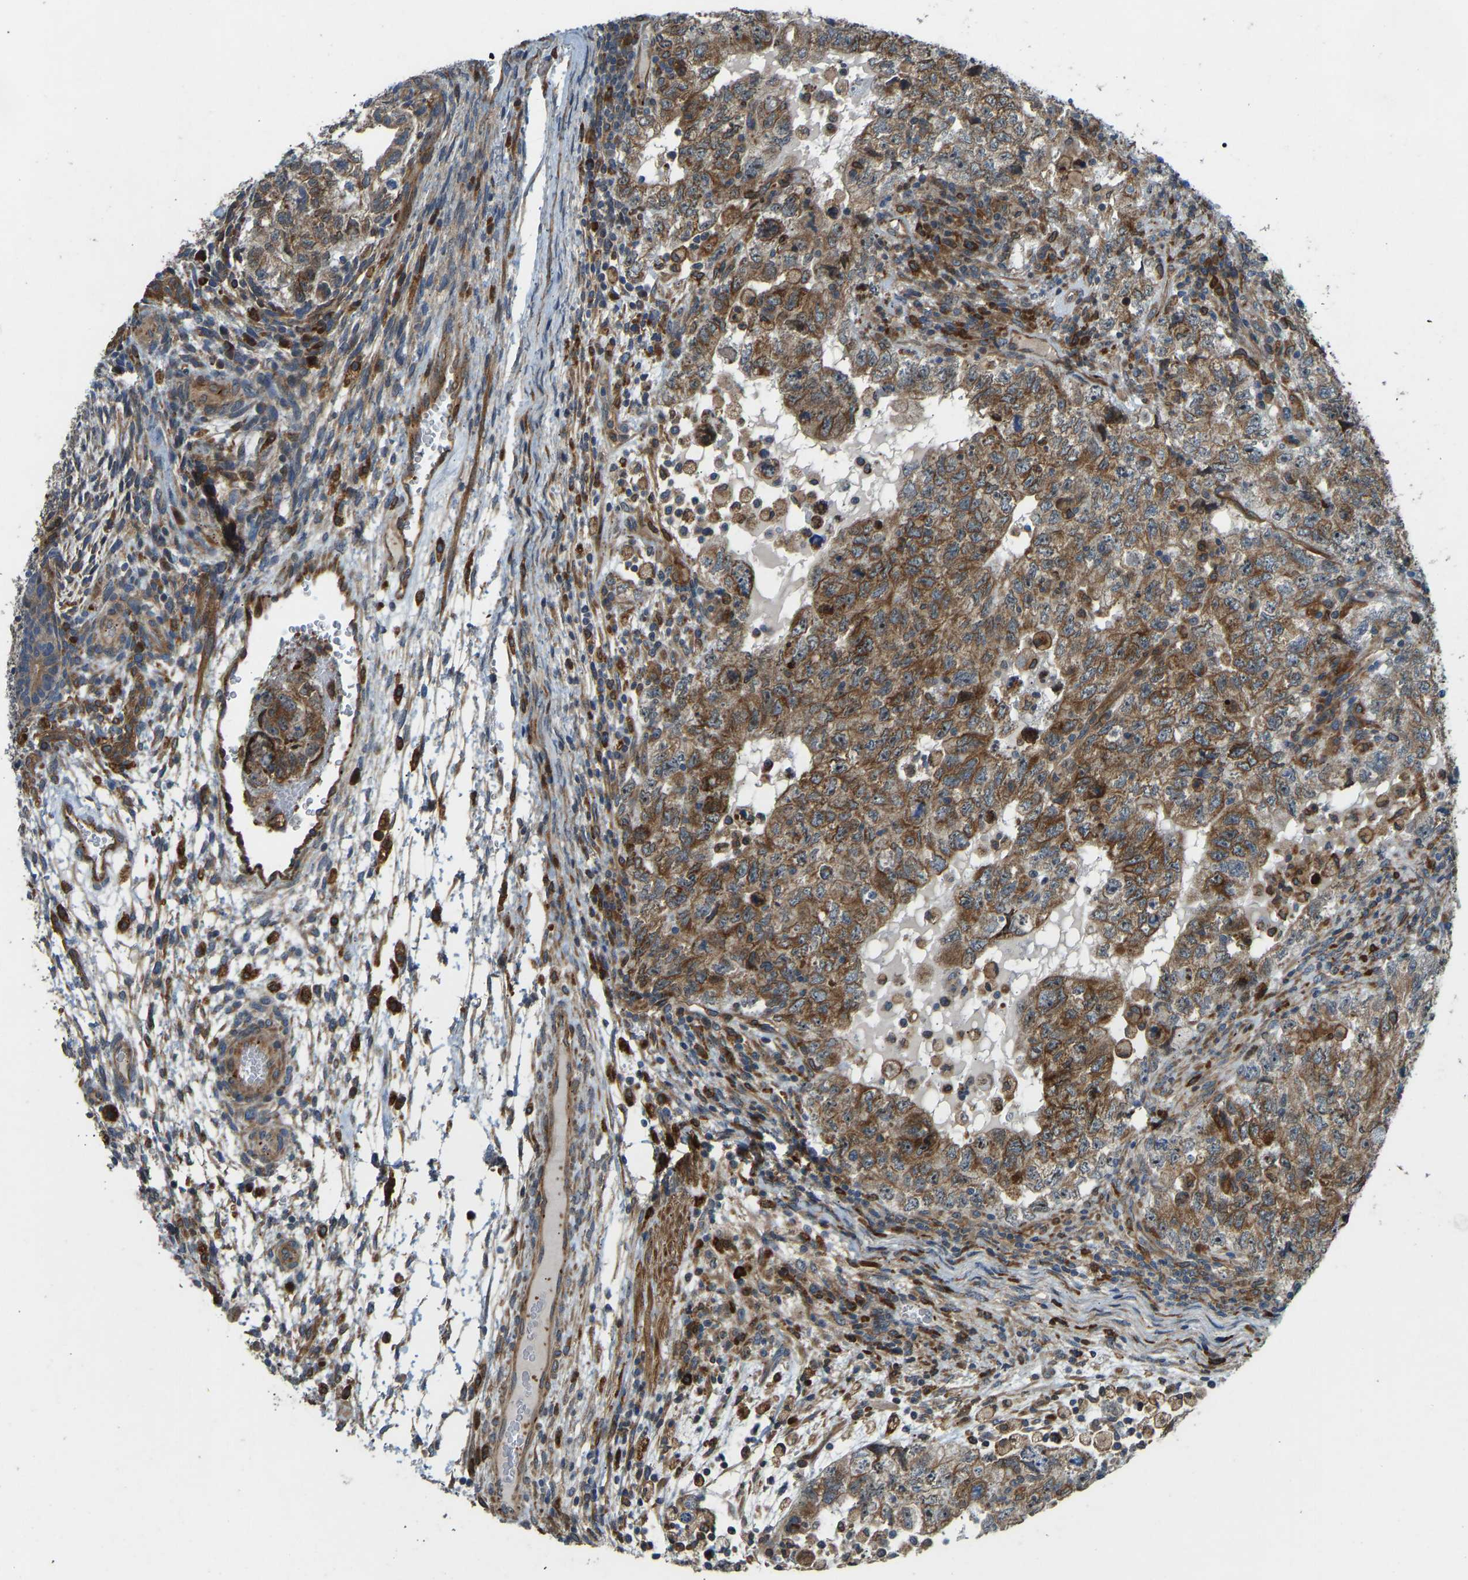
{"staining": {"intensity": "moderate", "quantity": ">75%", "location": "cytoplasmic/membranous"}, "tissue": "testis cancer", "cell_type": "Tumor cells", "image_type": "cancer", "snomed": [{"axis": "morphology", "description": "Carcinoma, Embryonal, NOS"}, {"axis": "topography", "description": "Testis"}], "caption": "This image shows testis cancer stained with IHC to label a protein in brown. The cytoplasmic/membranous of tumor cells show moderate positivity for the protein. Nuclei are counter-stained blue.", "gene": "OS9", "patient": {"sex": "male", "age": 36}}